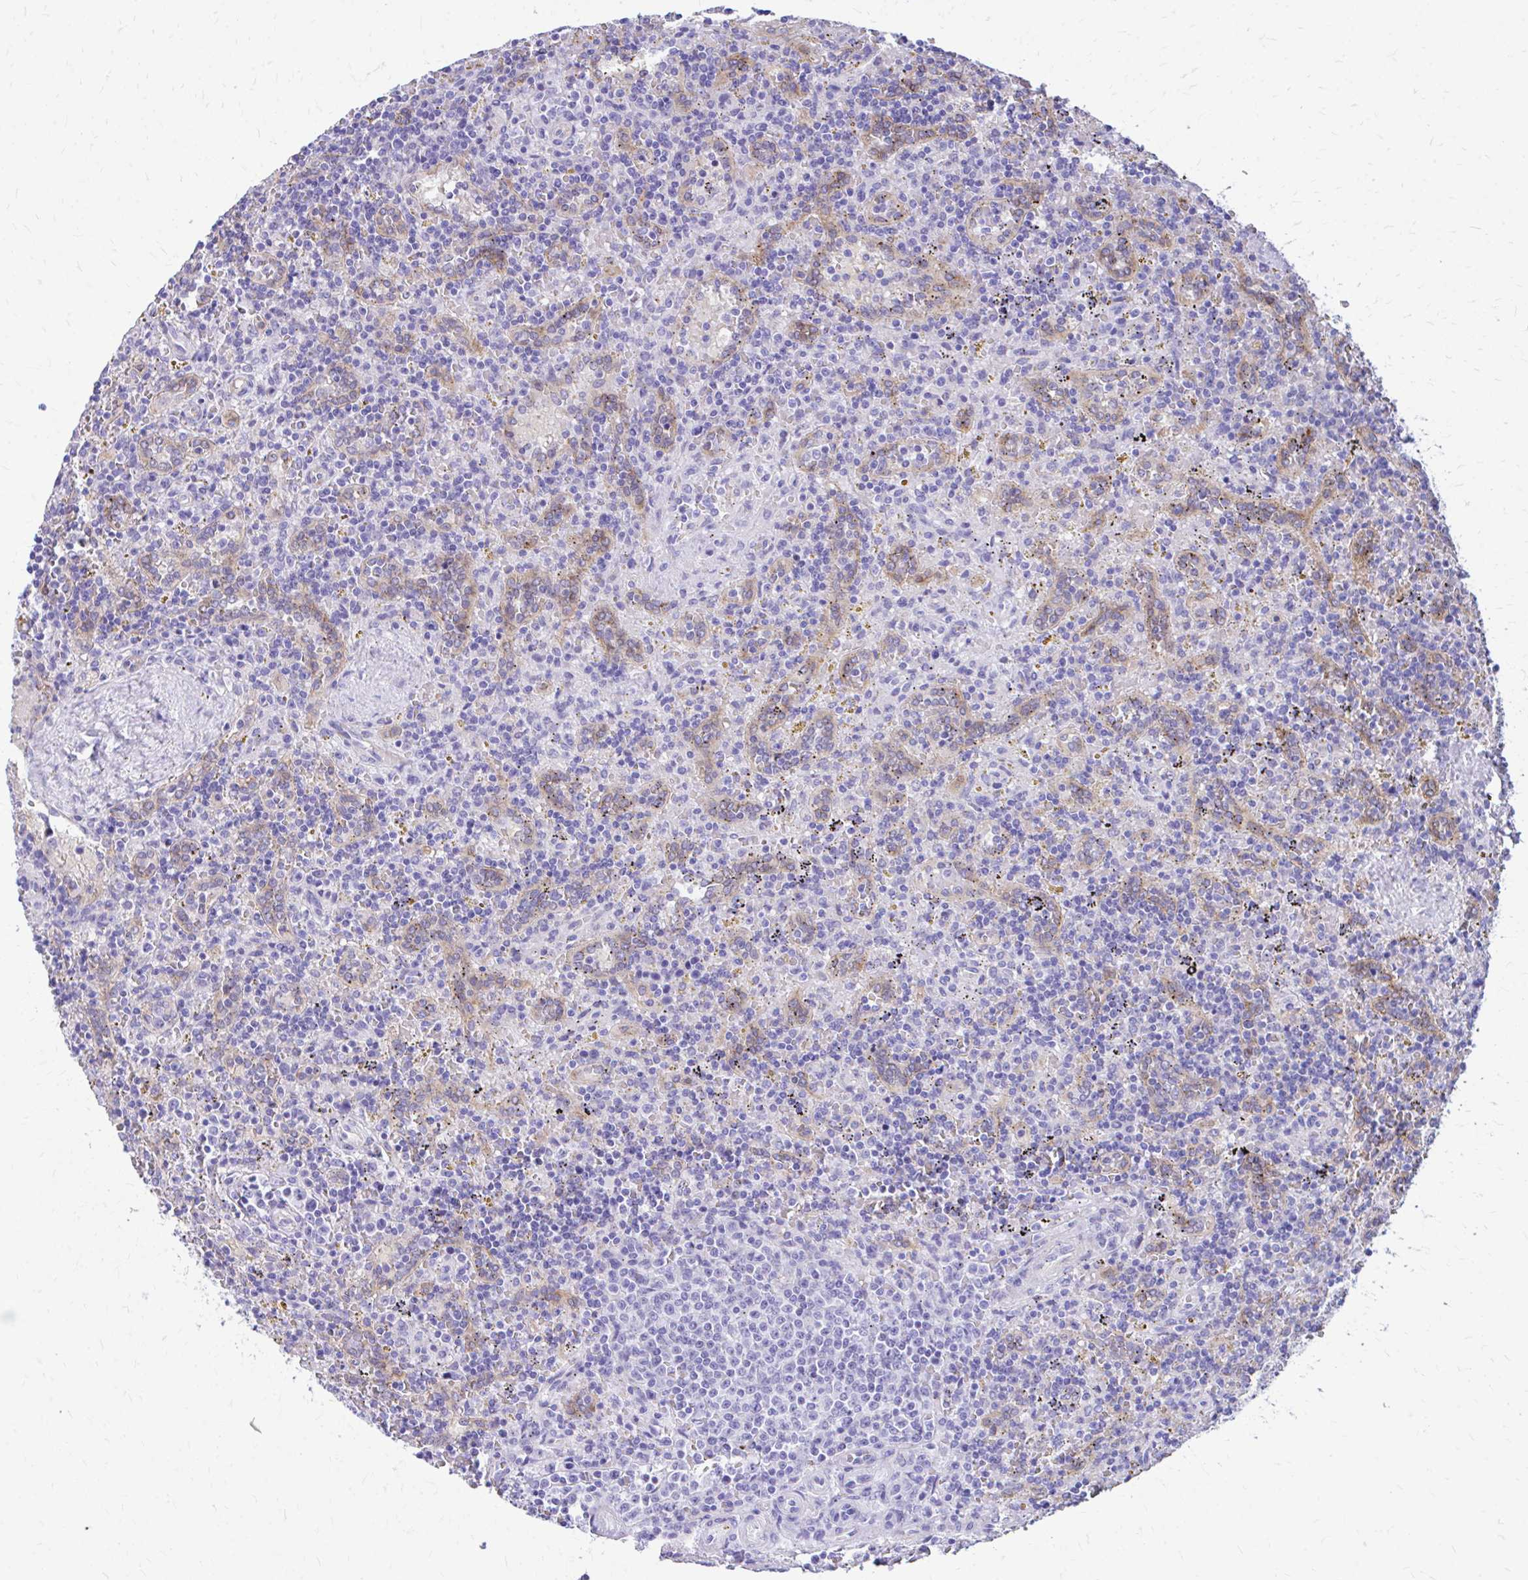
{"staining": {"intensity": "negative", "quantity": "none", "location": "none"}, "tissue": "lymphoma", "cell_type": "Tumor cells", "image_type": "cancer", "snomed": [{"axis": "morphology", "description": "Malignant lymphoma, non-Hodgkin's type, Low grade"}, {"axis": "topography", "description": "Spleen"}], "caption": "Lymphoma was stained to show a protein in brown. There is no significant staining in tumor cells.", "gene": "KRIT1", "patient": {"sex": "male", "age": 67}}